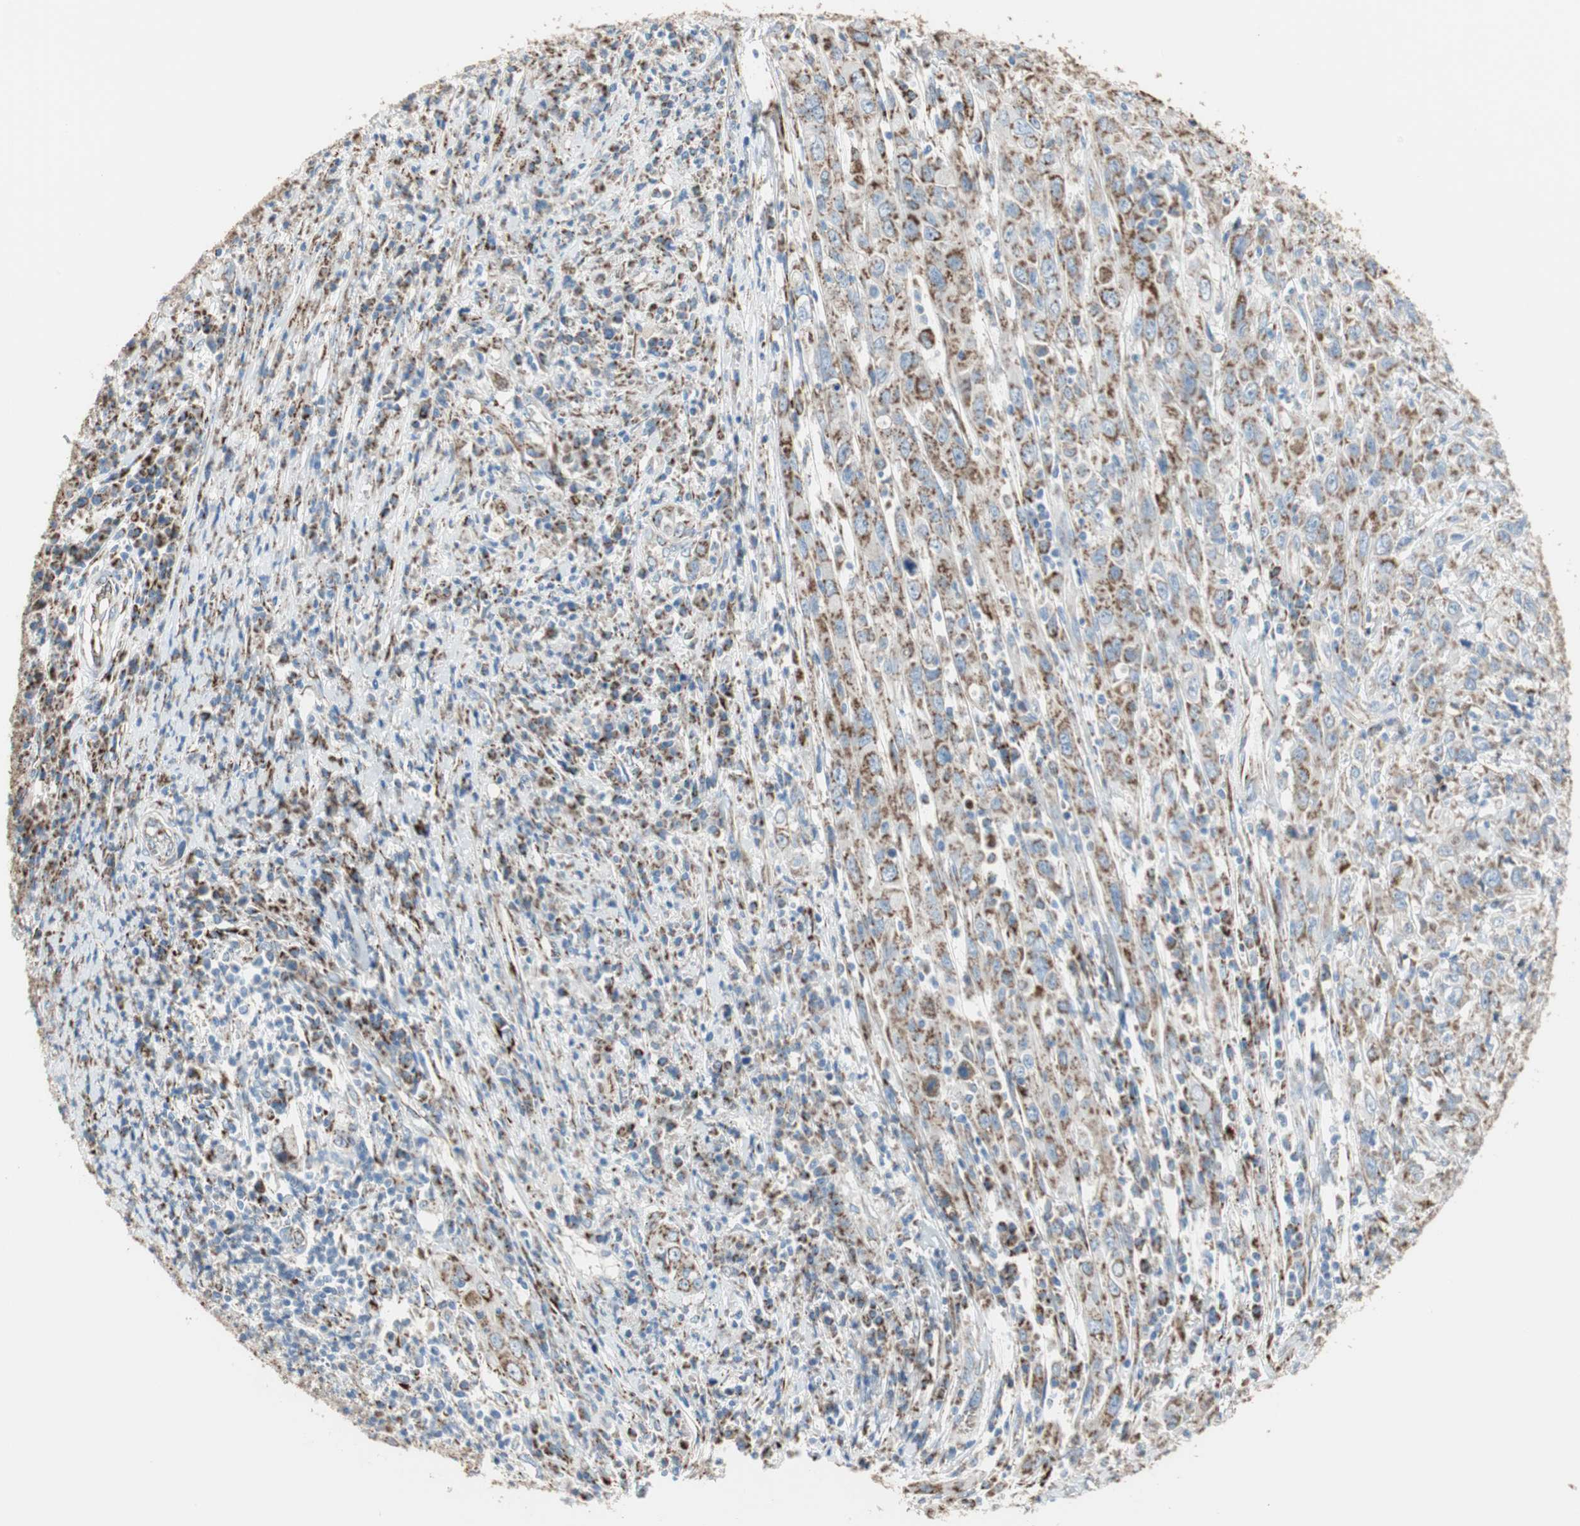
{"staining": {"intensity": "moderate", "quantity": ">75%", "location": "cytoplasmic/membranous"}, "tissue": "cervical cancer", "cell_type": "Tumor cells", "image_type": "cancer", "snomed": [{"axis": "morphology", "description": "Squamous cell carcinoma, NOS"}, {"axis": "topography", "description": "Cervix"}], "caption": "Tumor cells show moderate cytoplasmic/membranous positivity in approximately >75% of cells in cervical cancer (squamous cell carcinoma).", "gene": "TST", "patient": {"sex": "female", "age": 46}}